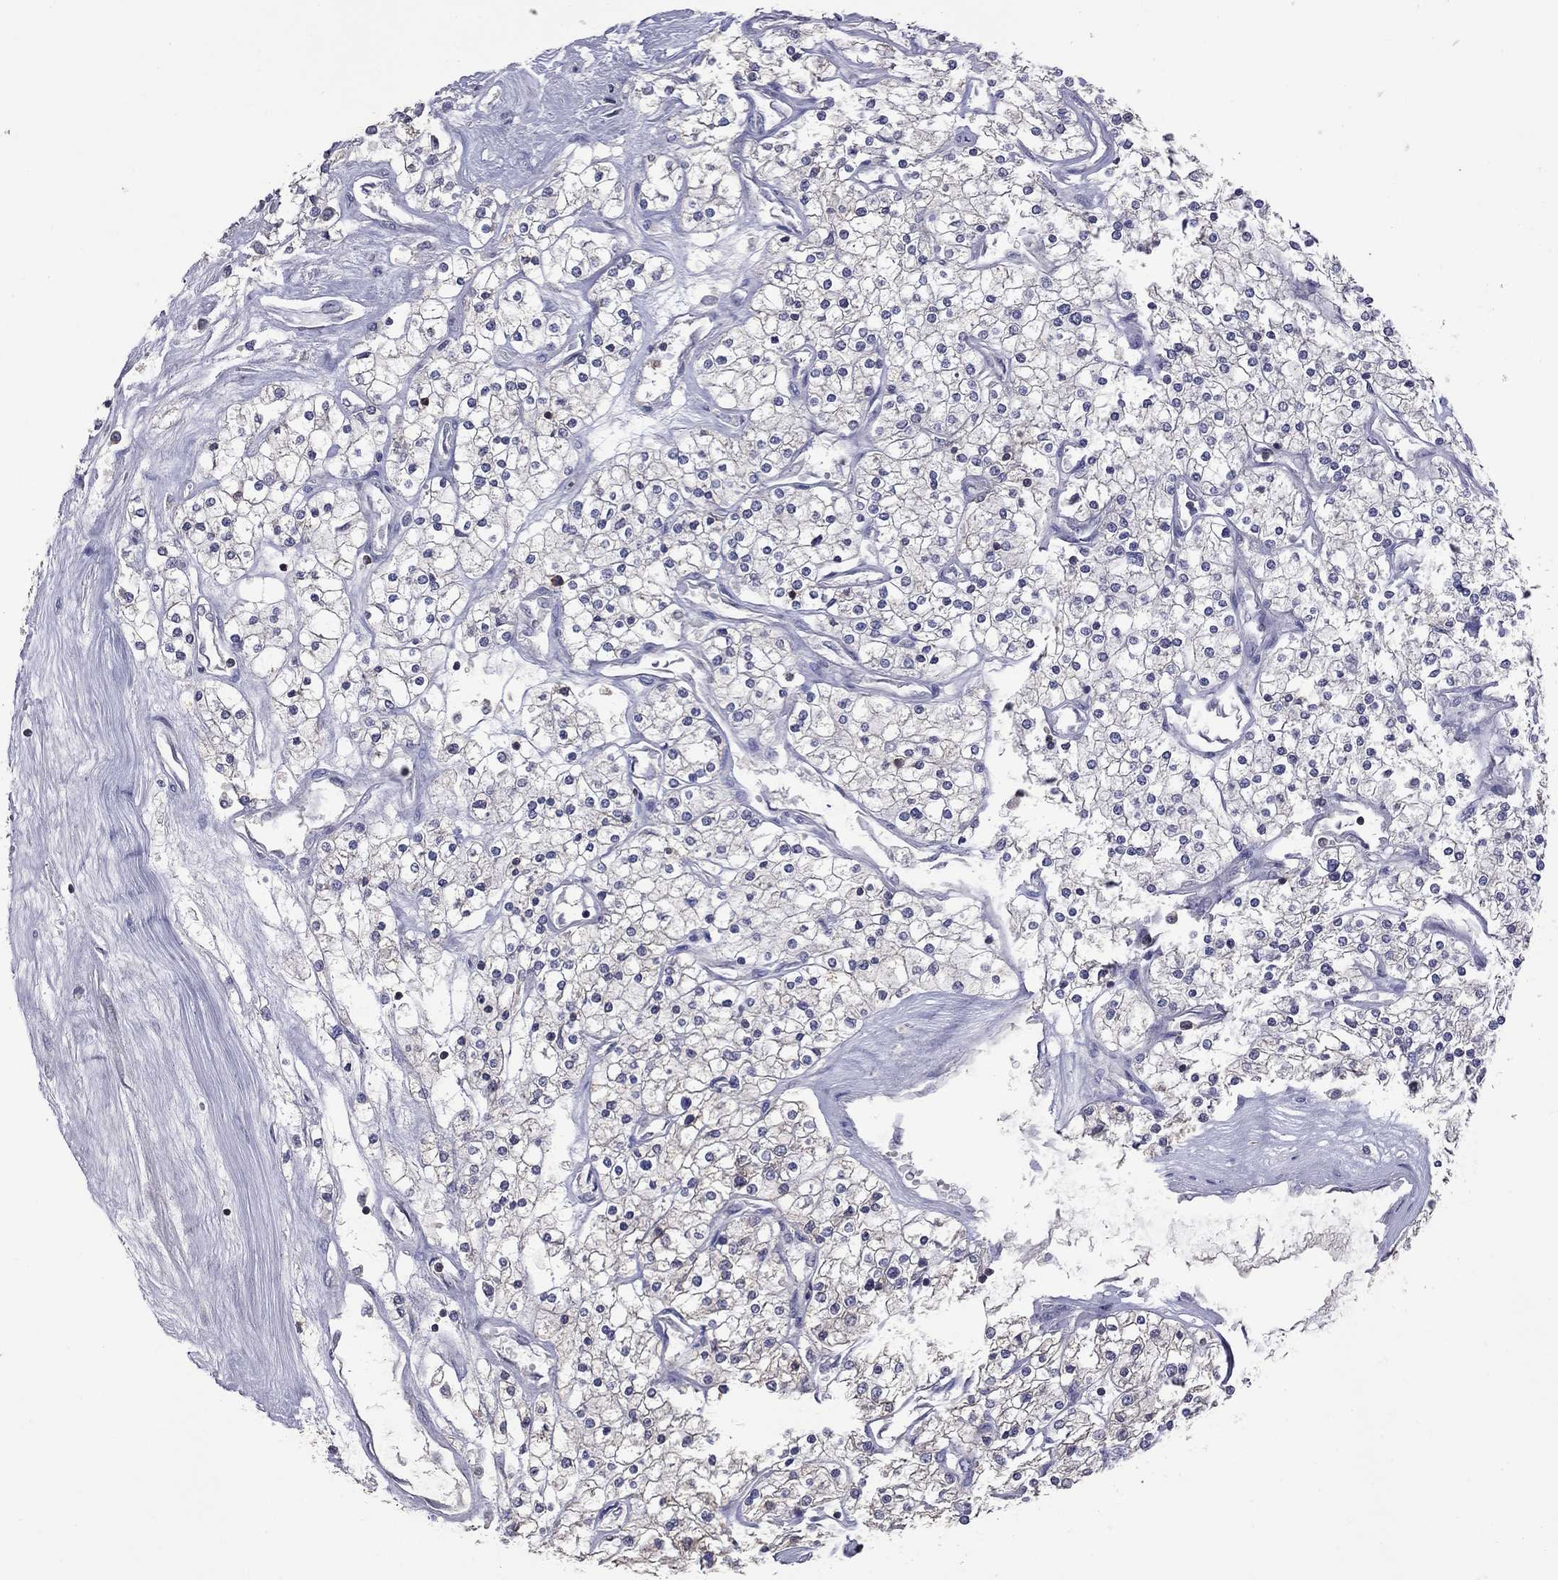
{"staining": {"intensity": "negative", "quantity": "none", "location": "none"}, "tissue": "renal cancer", "cell_type": "Tumor cells", "image_type": "cancer", "snomed": [{"axis": "morphology", "description": "Adenocarcinoma, NOS"}, {"axis": "topography", "description": "Kidney"}], "caption": "A high-resolution photomicrograph shows immunohistochemistry (IHC) staining of renal cancer, which demonstrates no significant expression in tumor cells.", "gene": "IPCEF1", "patient": {"sex": "male", "age": 80}}